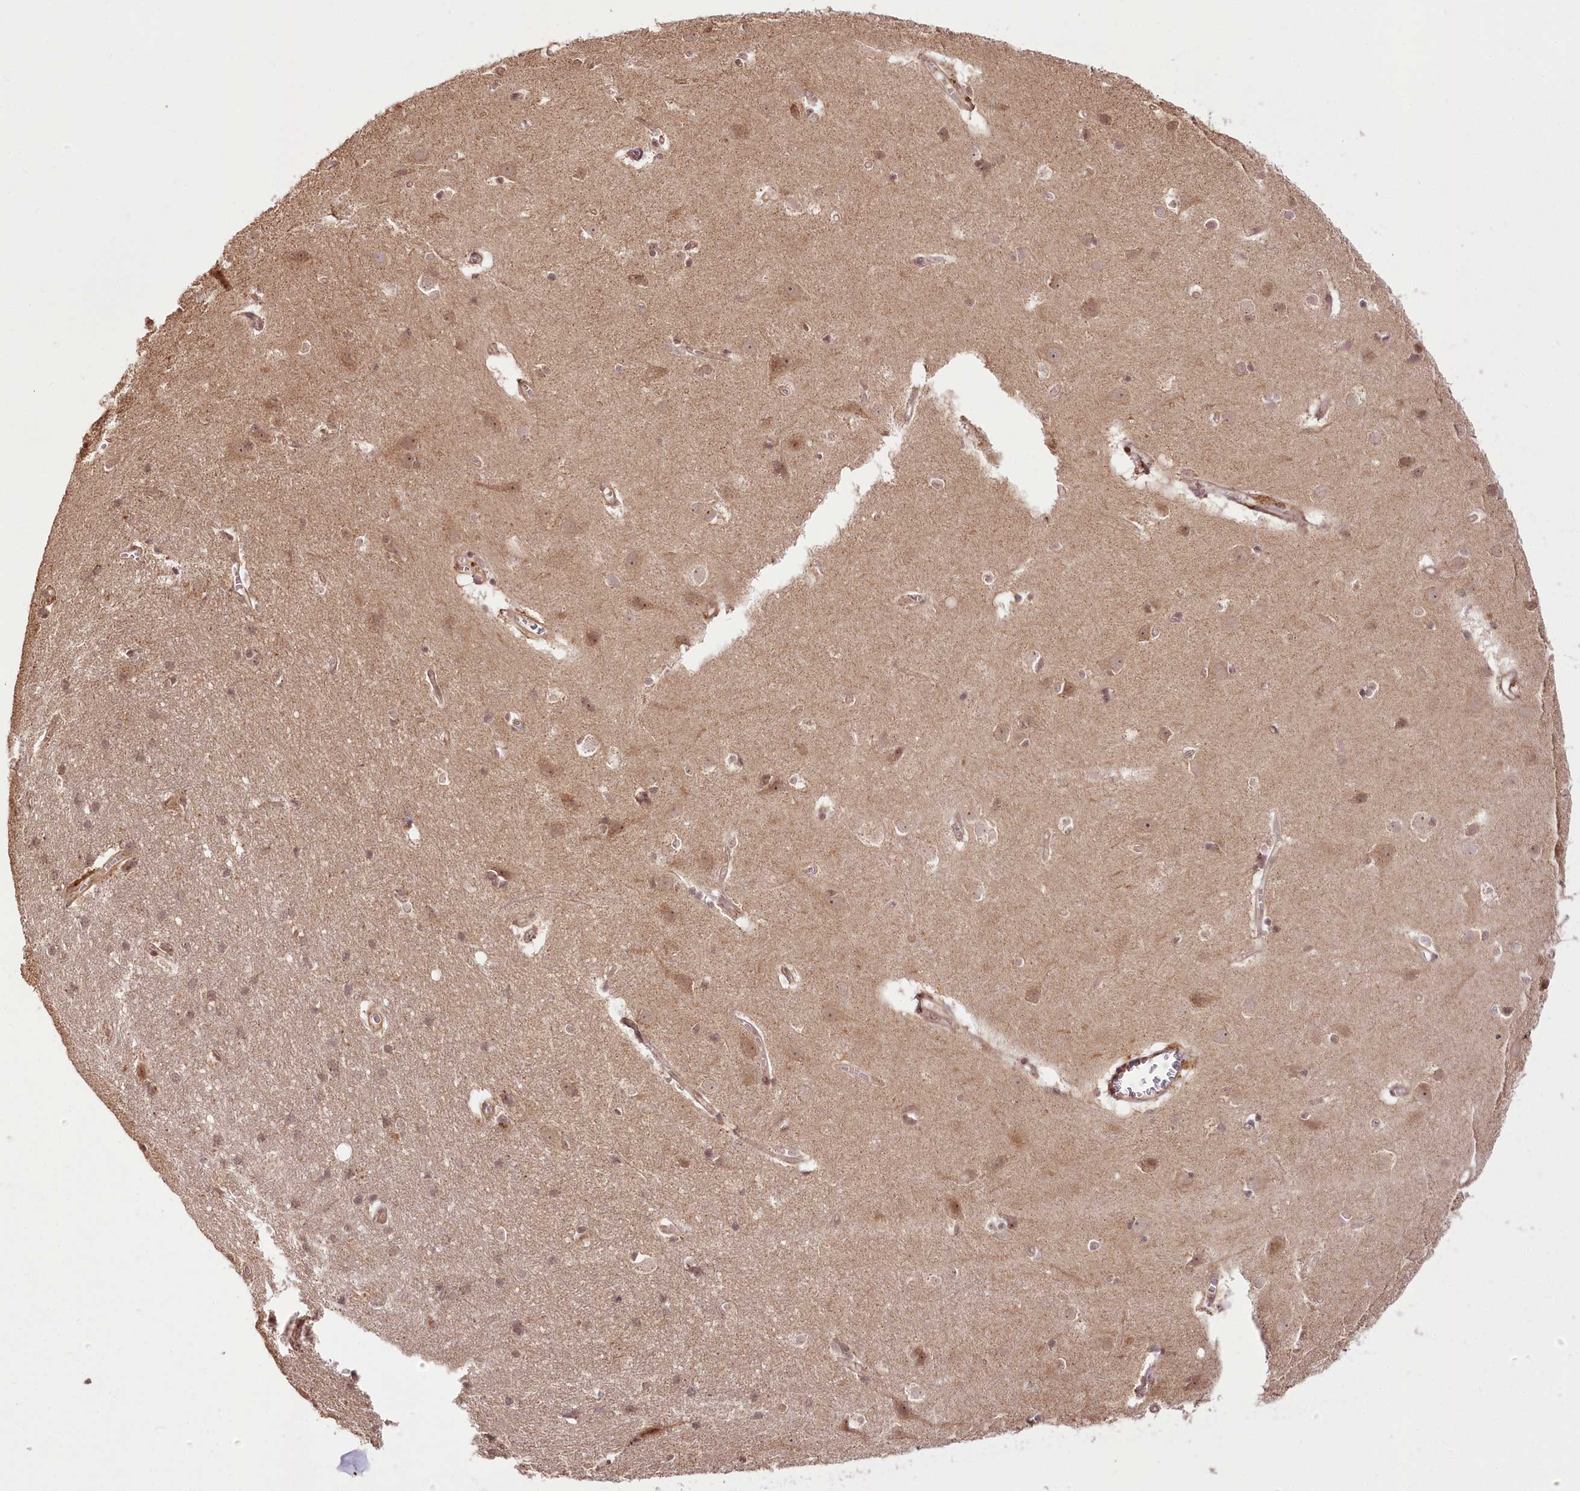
{"staining": {"intensity": "moderate", "quantity": ">75%", "location": "cytoplasmic/membranous,nuclear"}, "tissue": "cerebral cortex", "cell_type": "Endothelial cells", "image_type": "normal", "snomed": [{"axis": "morphology", "description": "Normal tissue, NOS"}, {"axis": "topography", "description": "Cerebral cortex"}], "caption": "Moderate cytoplasmic/membranous,nuclear protein expression is present in about >75% of endothelial cells in cerebral cortex.", "gene": "R3HDM2", "patient": {"sex": "male", "age": 54}}